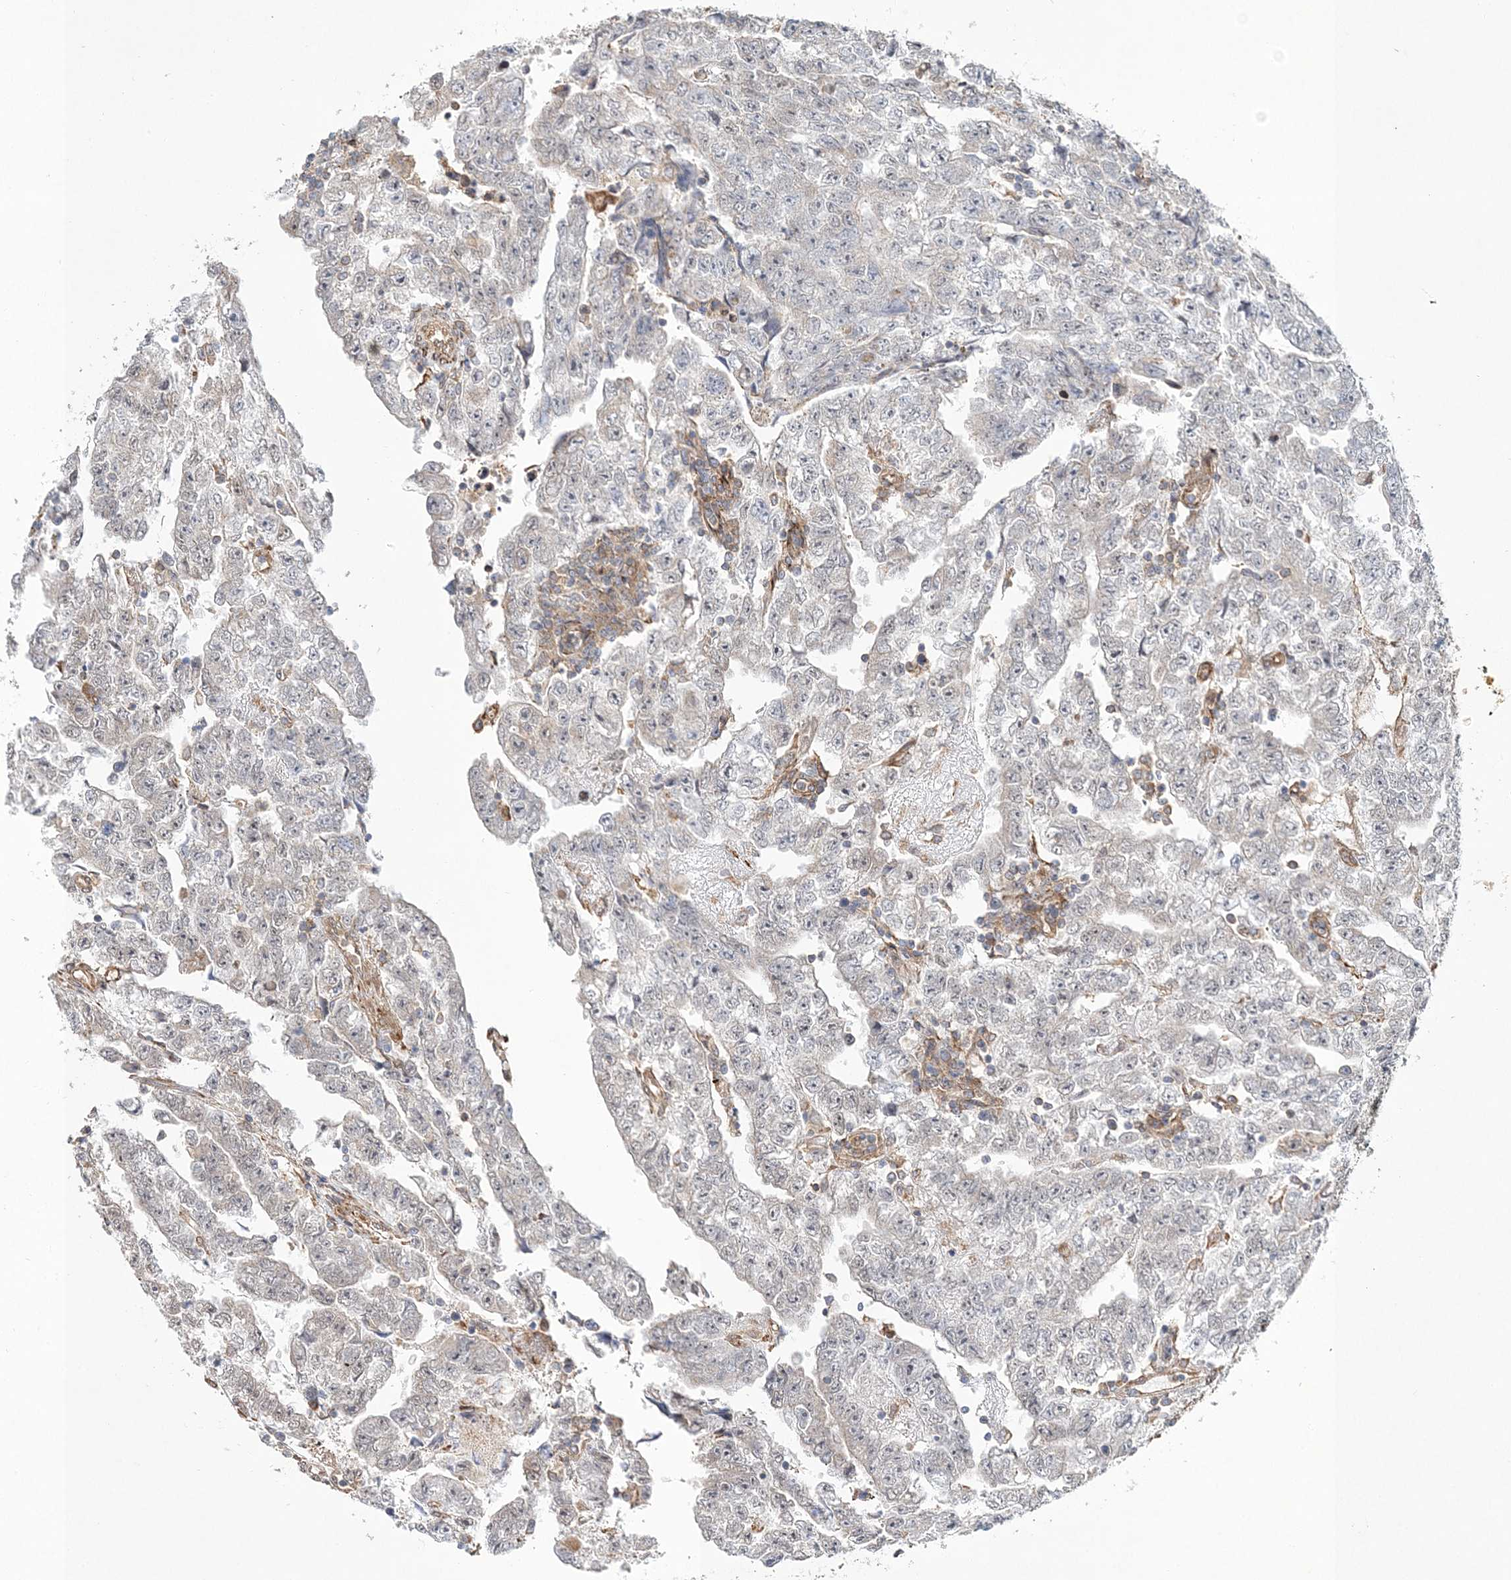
{"staining": {"intensity": "negative", "quantity": "none", "location": "none"}, "tissue": "testis cancer", "cell_type": "Tumor cells", "image_type": "cancer", "snomed": [{"axis": "morphology", "description": "Carcinoma, Embryonal, NOS"}, {"axis": "topography", "description": "Testis"}], "caption": "High power microscopy histopathology image of an immunohistochemistry micrograph of embryonal carcinoma (testis), revealing no significant positivity in tumor cells. (DAB (3,3'-diaminobenzidine) immunohistochemistry (IHC) with hematoxylin counter stain).", "gene": "ZFYVE16", "patient": {"sex": "male", "age": 25}}